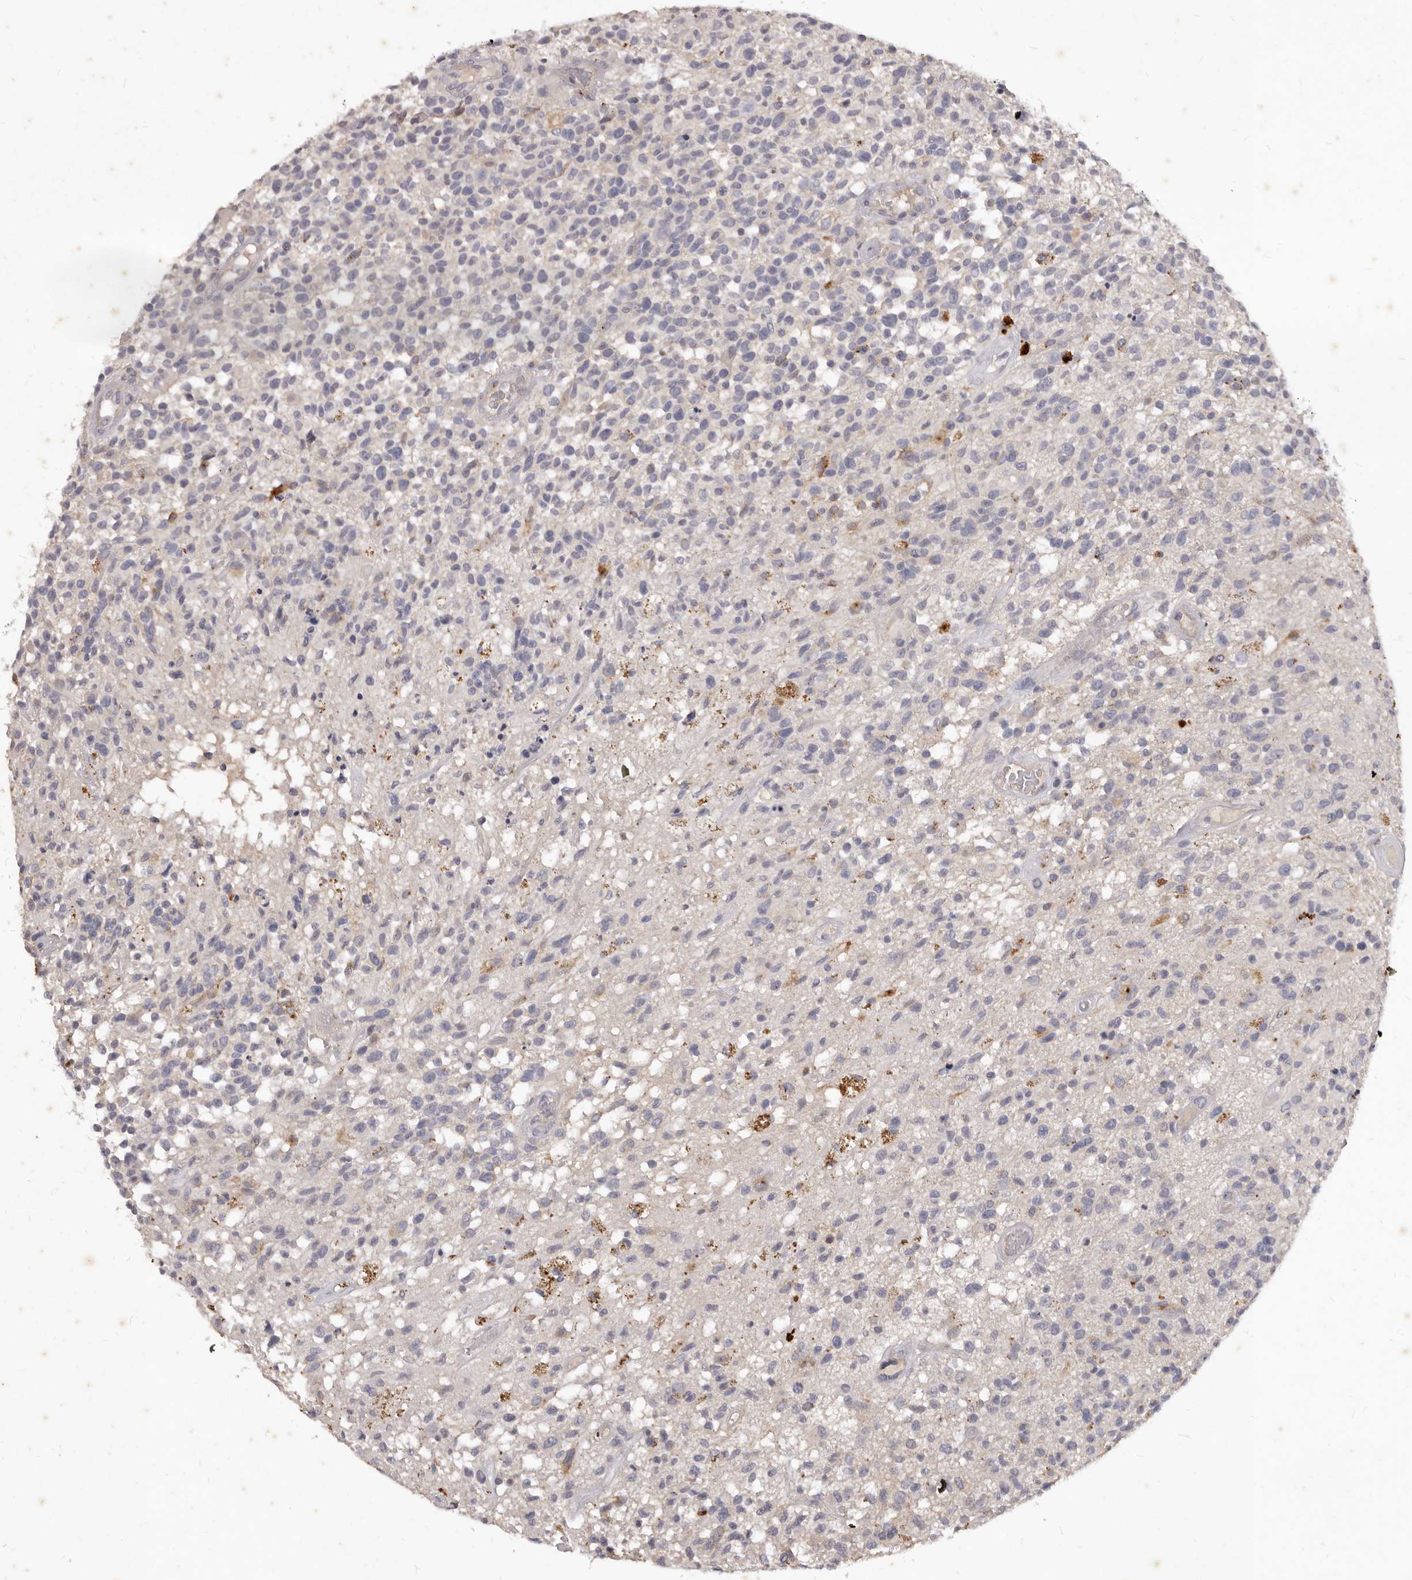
{"staining": {"intensity": "moderate", "quantity": "<25%", "location": "cytoplasmic/membranous"}, "tissue": "glioma", "cell_type": "Tumor cells", "image_type": "cancer", "snomed": [{"axis": "morphology", "description": "Glioma, malignant, High grade"}, {"axis": "morphology", "description": "Glioblastoma, NOS"}, {"axis": "topography", "description": "Brain"}], "caption": "A histopathology image of human glioma stained for a protein displays moderate cytoplasmic/membranous brown staining in tumor cells.", "gene": "GPRC5C", "patient": {"sex": "male", "age": 60}}